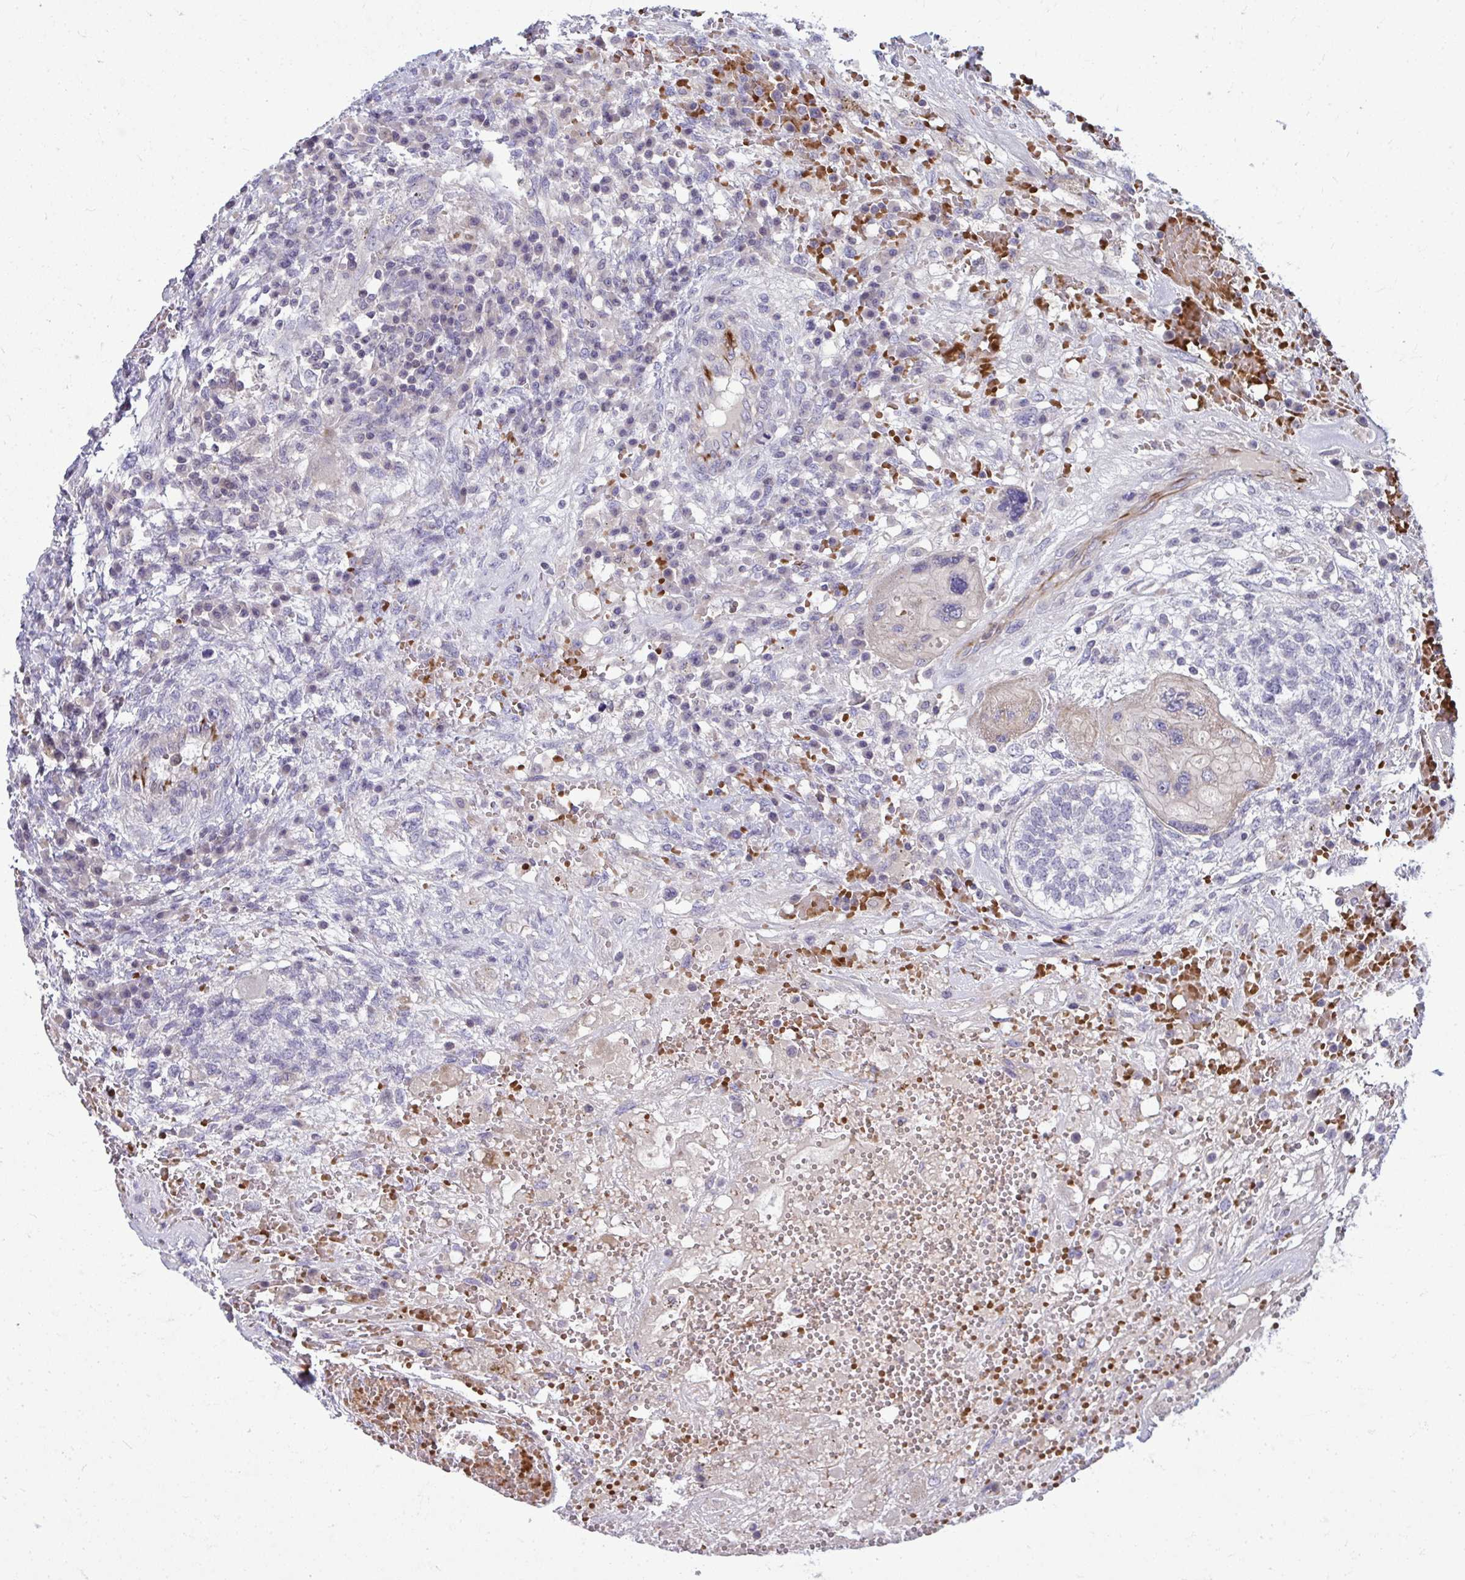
{"staining": {"intensity": "negative", "quantity": "none", "location": "none"}, "tissue": "testis cancer", "cell_type": "Tumor cells", "image_type": "cancer", "snomed": [{"axis": "morphology", "description": "Carcinoma, Embryonal, NOS"}, {"axis": "topography", "description": "Testis"}], "caption": "Immunohistochemistry of embryonal carcinoma (testis) shows no positivity in tumor cells.", "gene": "SLC14A1", "patient": {"sex": "male", "age": 26}}